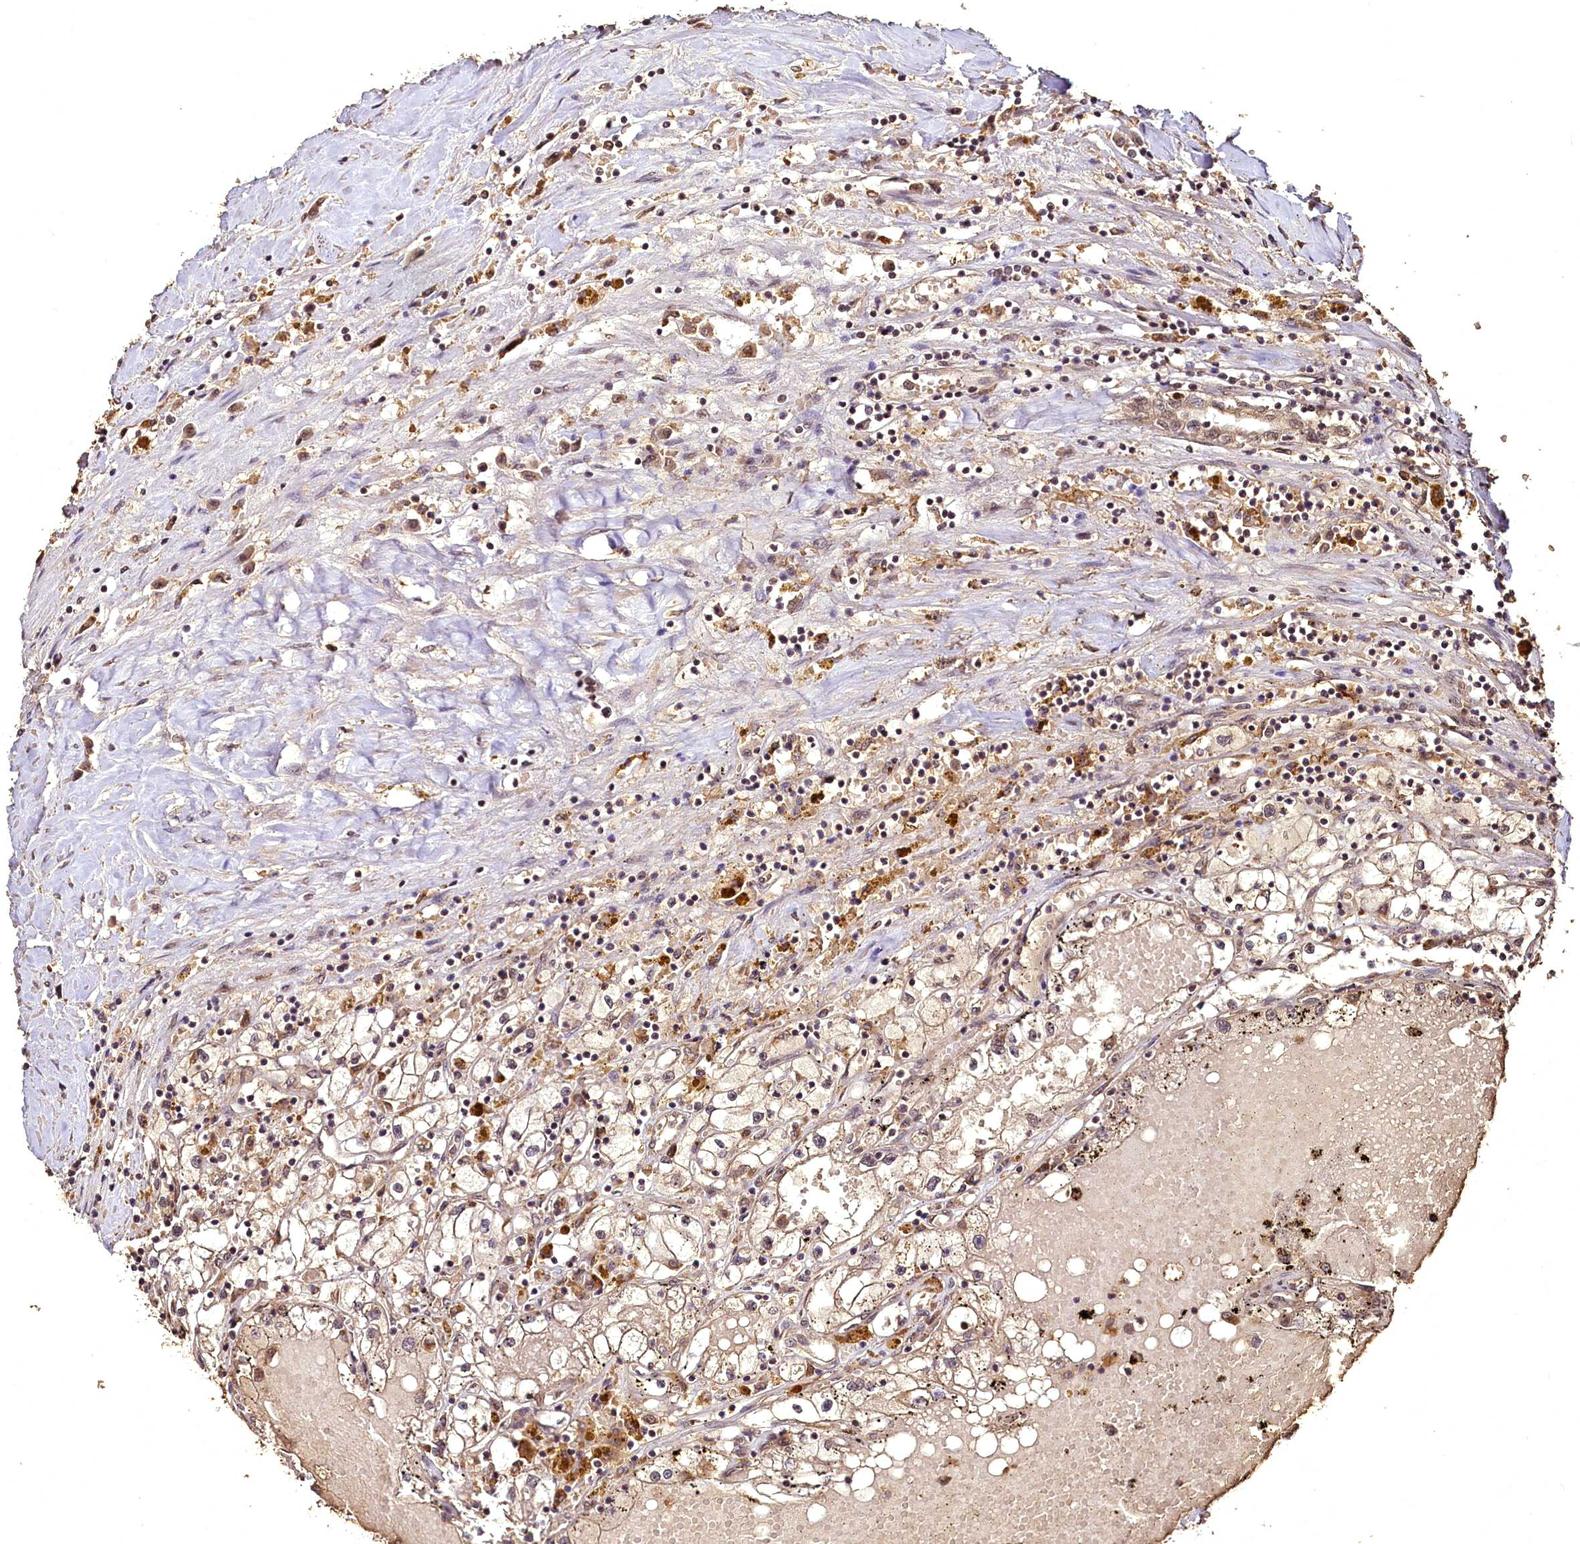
{"staining": {"intensity": "weak", "quantity": "25%-75%", "location": "cytoplasmic/membranous"}, "tissue": "renal cancer", "cell_type": "Tumor cells", "image_type": "cancer", "snomed": [{"axis": "morphology", "description": "Adenocarcinoma, NOS"}, {"axis": "topography", "description": "Kidney"}], "caption": "Immunohistochemical staining of renal cancer reveals weak cytoplasmic/membranous protein staining in about 25%-75% of tumor cells. The staining is performed using DAB (3,3'-diaminobenzidine) brown chromogen to label protein expression. The nuclei are counter-stained blue using hematoxylin.", "gene": "VPS51", "patient": {"sex": "male", "age": 56}}